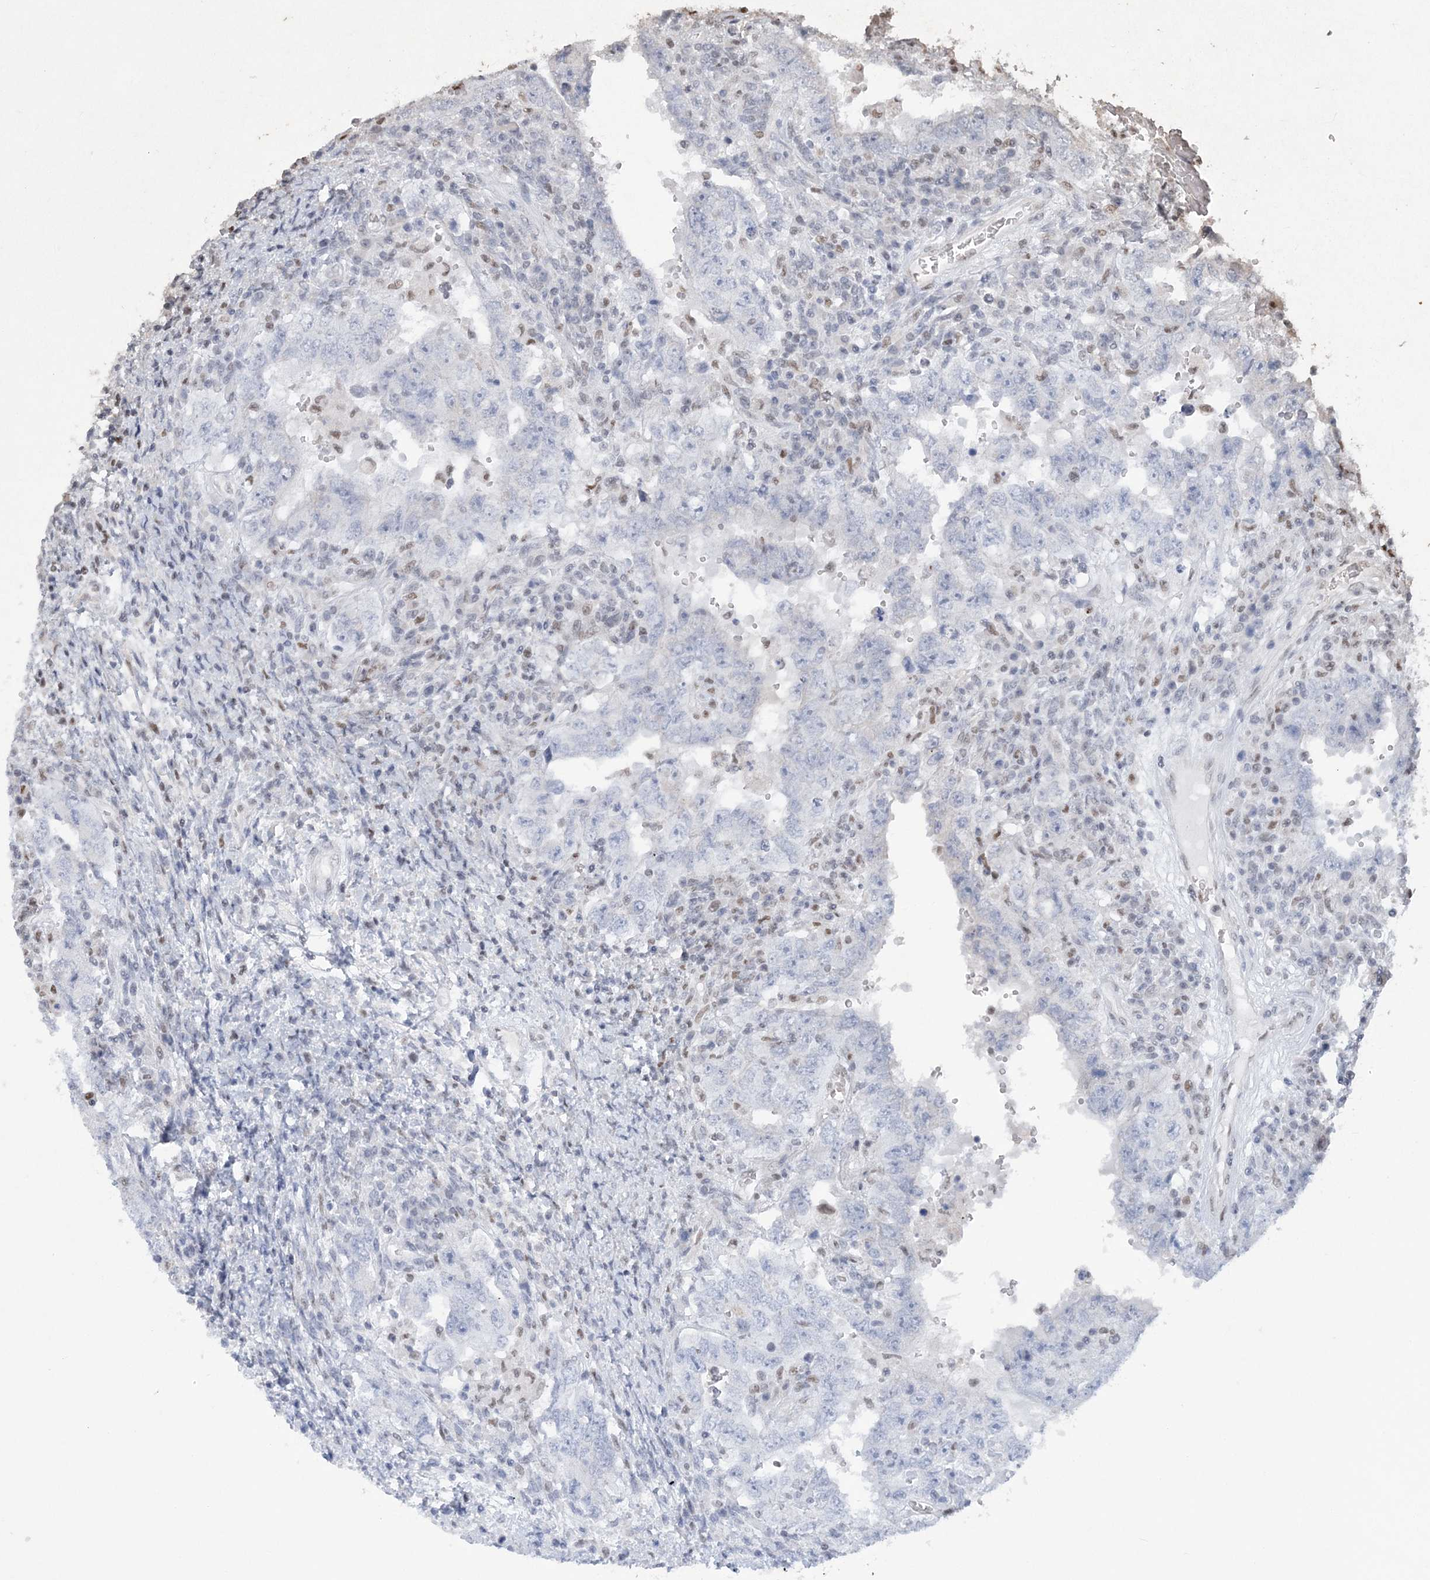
{"staining": {"intensity": "negative", "quantity": "none", "location": "none"}, "tissue": "testis cancer", "cell_type": "Tumor cells", "image_type": "cancer", "snomed": [{"axis": "morphology", "description": "Carcinoma, Embryonal, NOS"}, {"axis": "topography", "description": "Testis"}], "caption": "High power microscopy photomicrograph of an immunohistochemistry micrograph of testis cancer, revealing no significant expression in tumor cells. (DAB (3,3'-diaminobenzidine) immunohistochemistry (IHC), high magnification).", "gene": "ZBTB7A", "patient": {"sex": "male", "age": 26}}